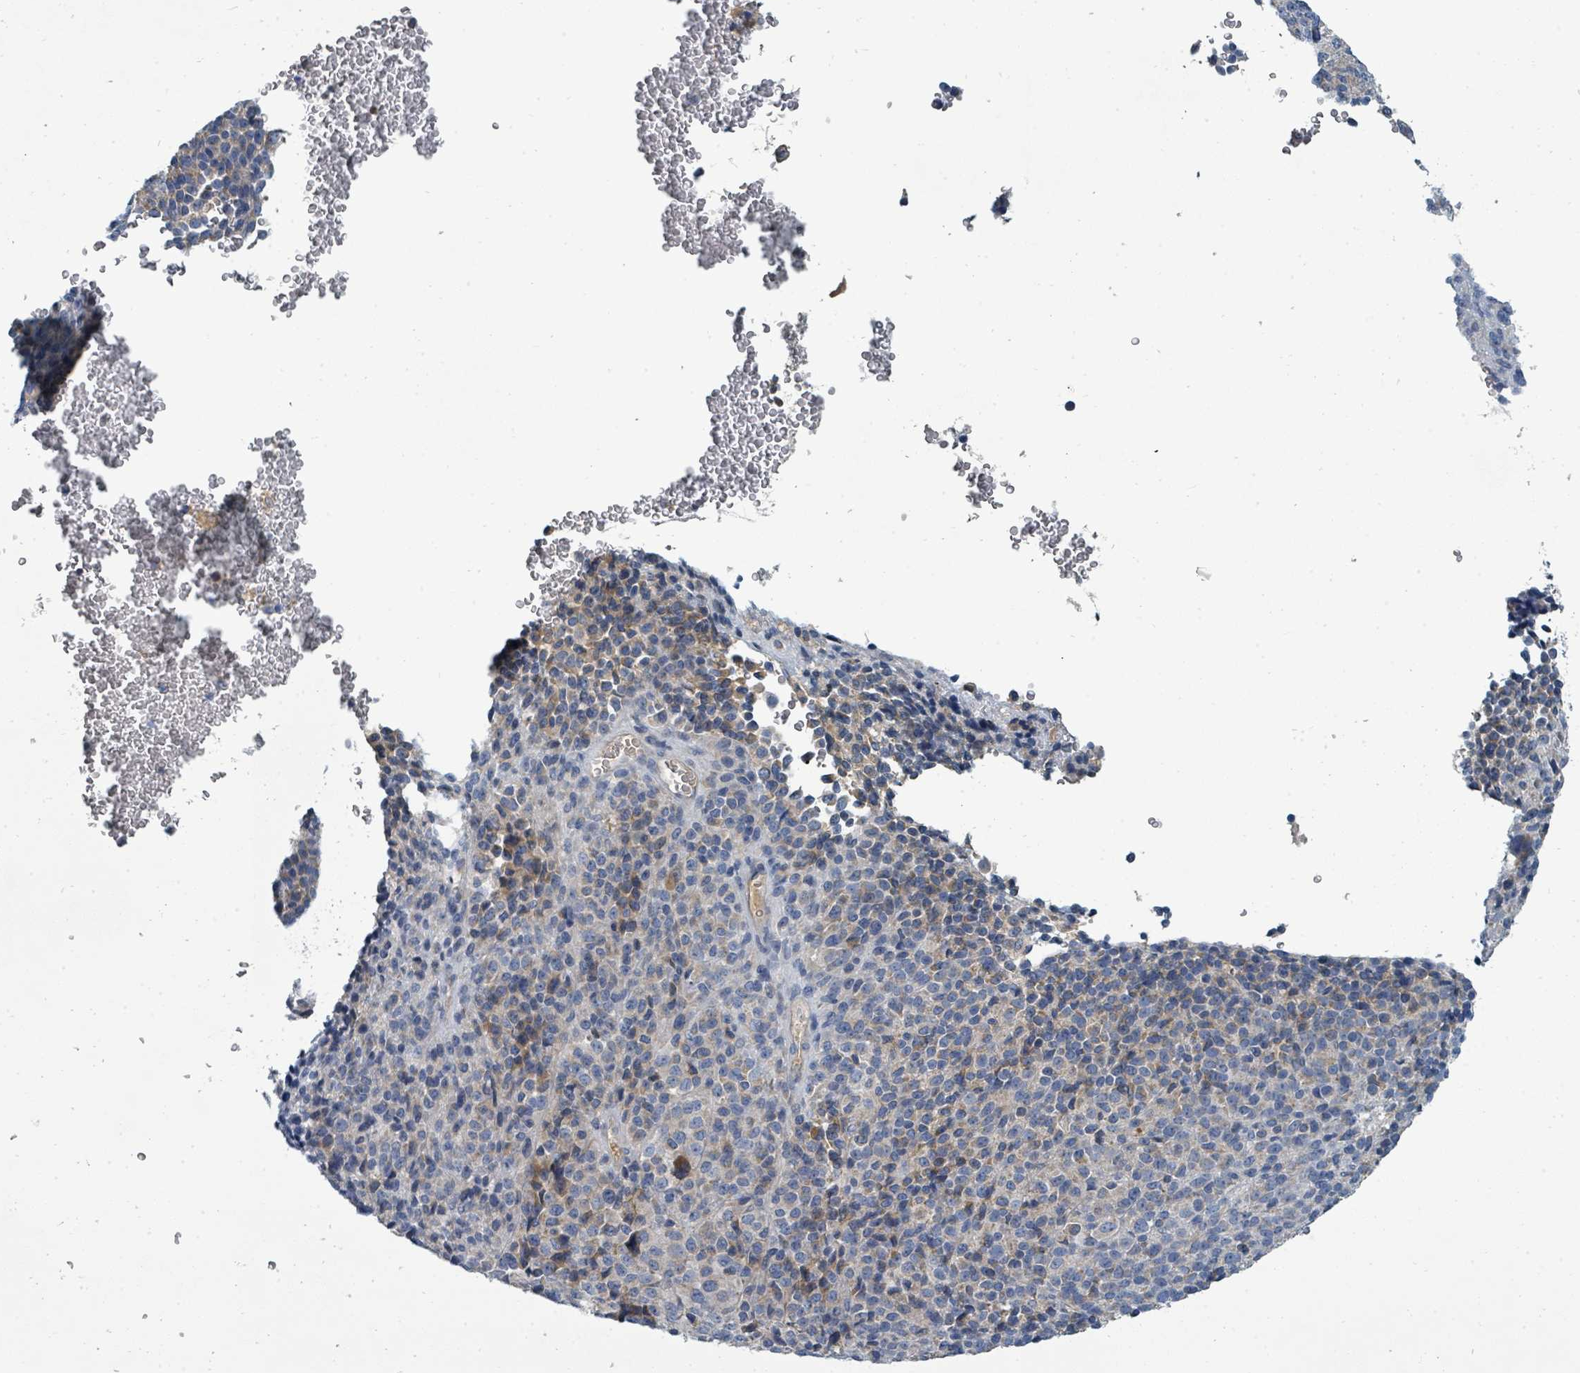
{"staining": {"intensity": "weak", "quantity": "<25%", "location": "cytoplasmic/membranous"}, "tissue": "melanoma", "cell_type": "Tumor cells", "image_type": "cancer", "snomed": [{"axis": "morphology", "description": "Malignant melanoma, Metastatic site"}, {"axis": "topography", "description": "Brain"}], "caption": "The immunohistochemistry (IHC) micrograph has no significant staining in tumor cells of melanoma tissue.", "gene": "SLC25A23", "patient": {"sex": "female", "age": 56}}